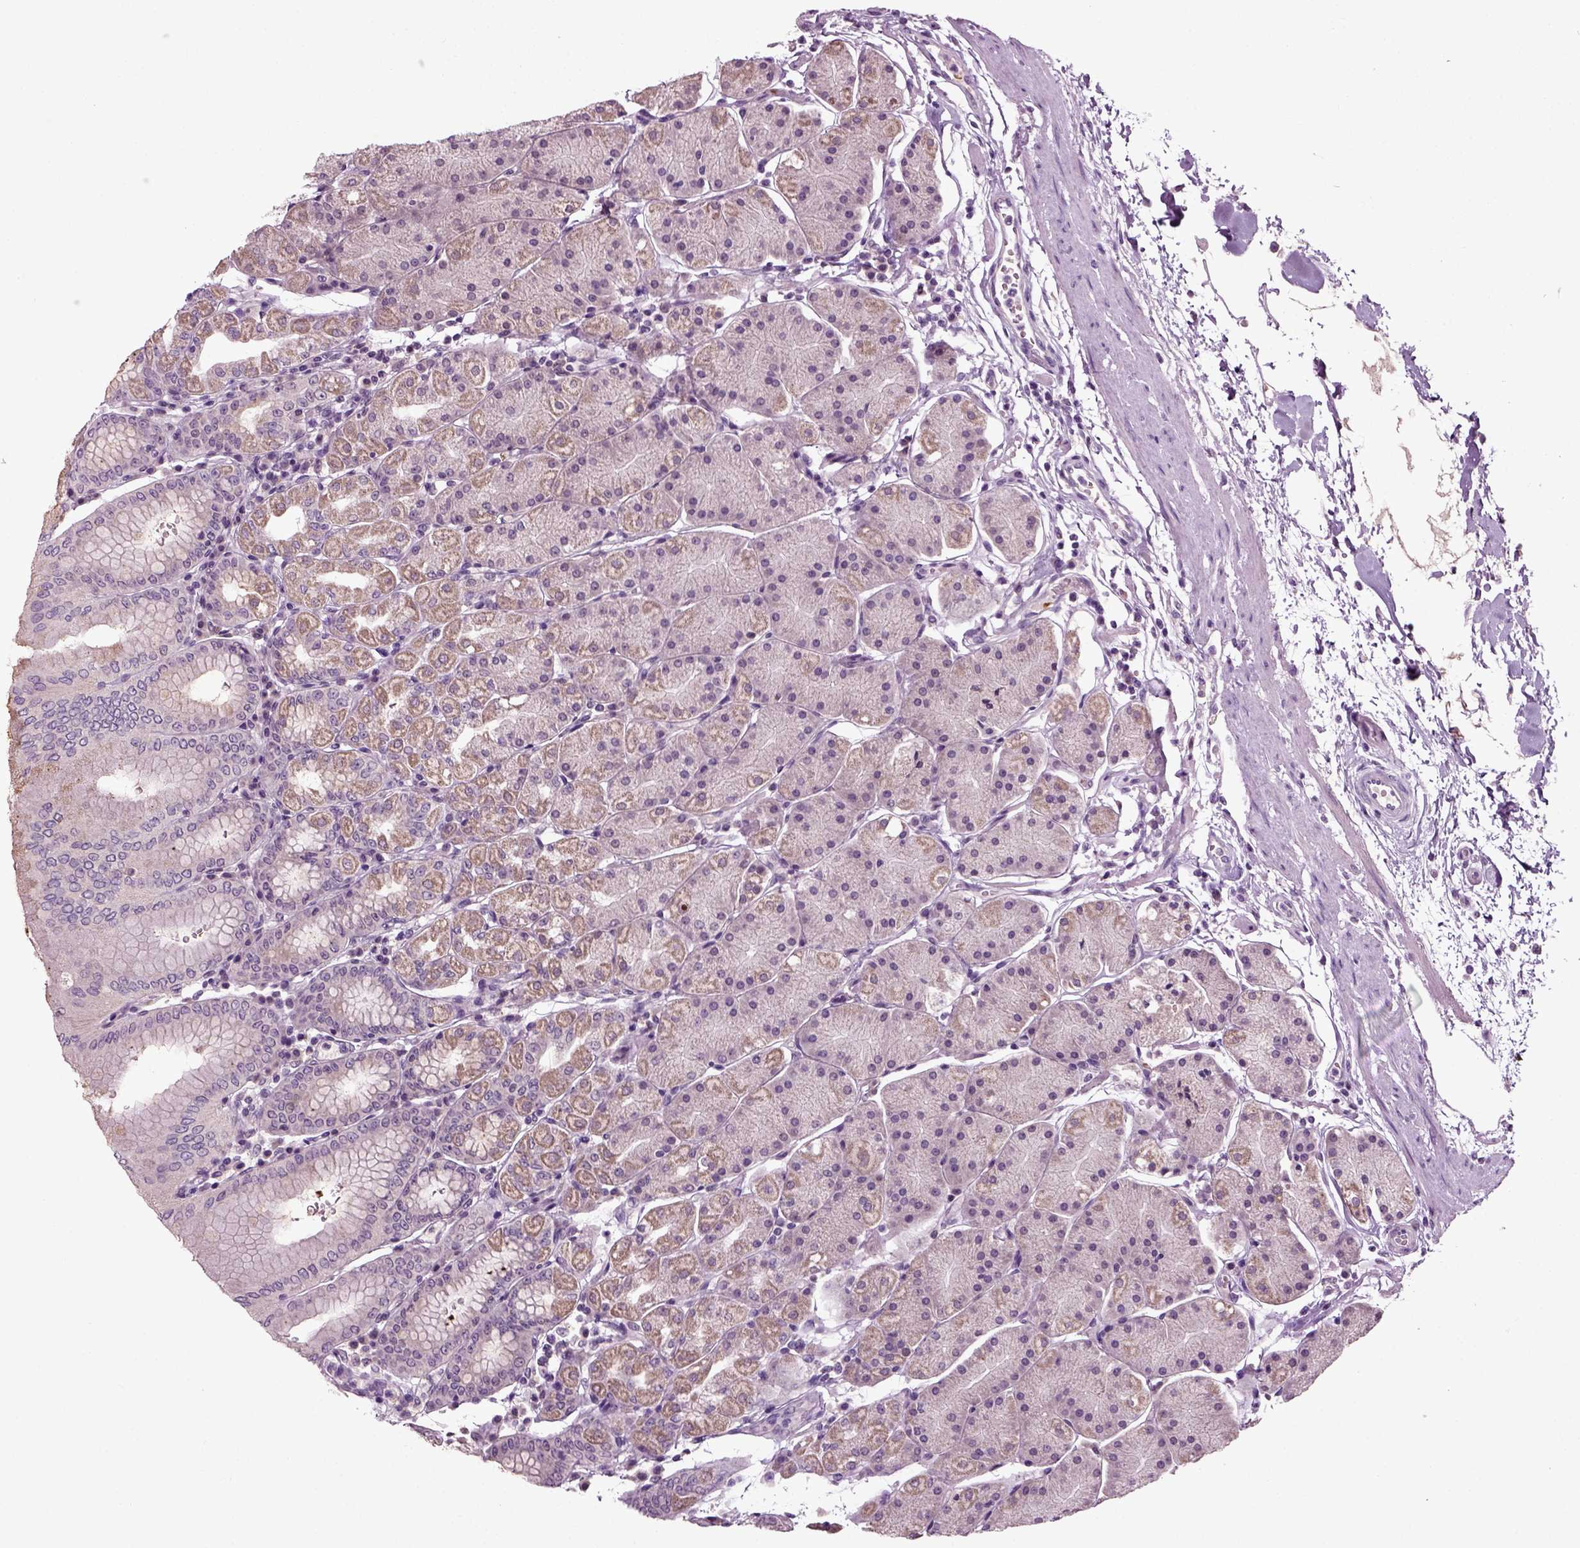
{"staining": {"intensity": "weak", "quantity": "25%-75%", "location": "cytoplasmic/membranous"}, "tissue": "stomach", "cell_type": "Glandular cells", "image_type": "normal", "snomed": [{"axis": "morphology", "description": "Normal tissue, NOS"}, {"axis": "topography", "description": "Stomach"}], "caption": "Immunohistochemistry (IHC) of normal stomach displays low levels of weak cytoplasmic/membranous staining in approximately 25%-75% of glandular cells. (DAB IHC with brightfield microscopy, high magnification).", "gene": "SPATA17", "patient": {"sex": "male", "age": 54}}